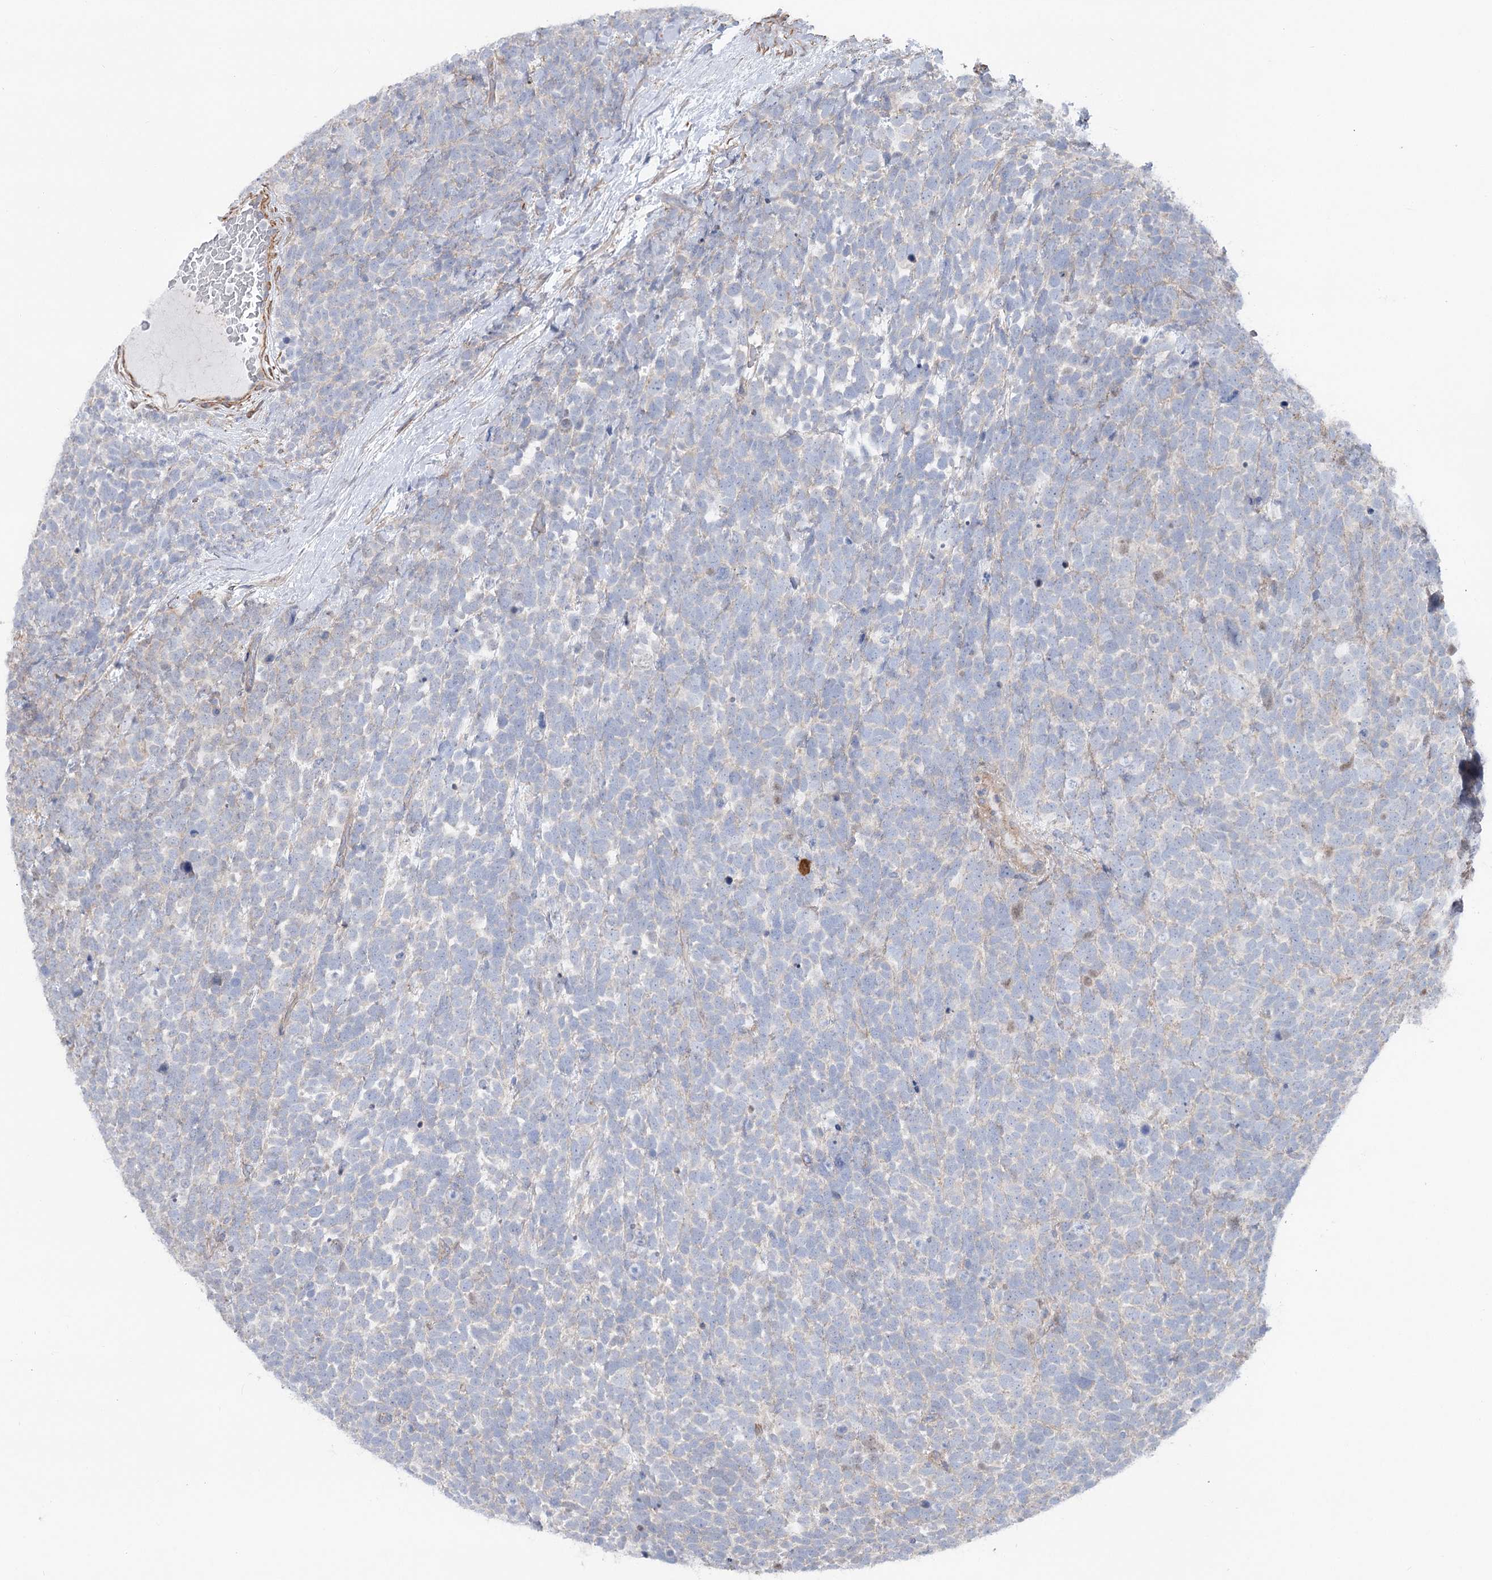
{"staining": {"intensity": "negative", "quantity": "none", "location": "none"}, "tissue": "urothelial cancer", "cell_type": "Tumor cells", "image_type": "cancer", "snomed": [{"axis": "morphology", "description": "Urothelial carcinoma, High grade"}, {"axis": "topography", "description": "Urinary bladder"}], "caption": "An IHC image of urothelial carcinoma (high-grade) is shown. There is no staining in tumor cells of urothelial carcinoma (high-grade).", "gene": "LARP1B", "patient": {"sex": "female", "age": 82}}